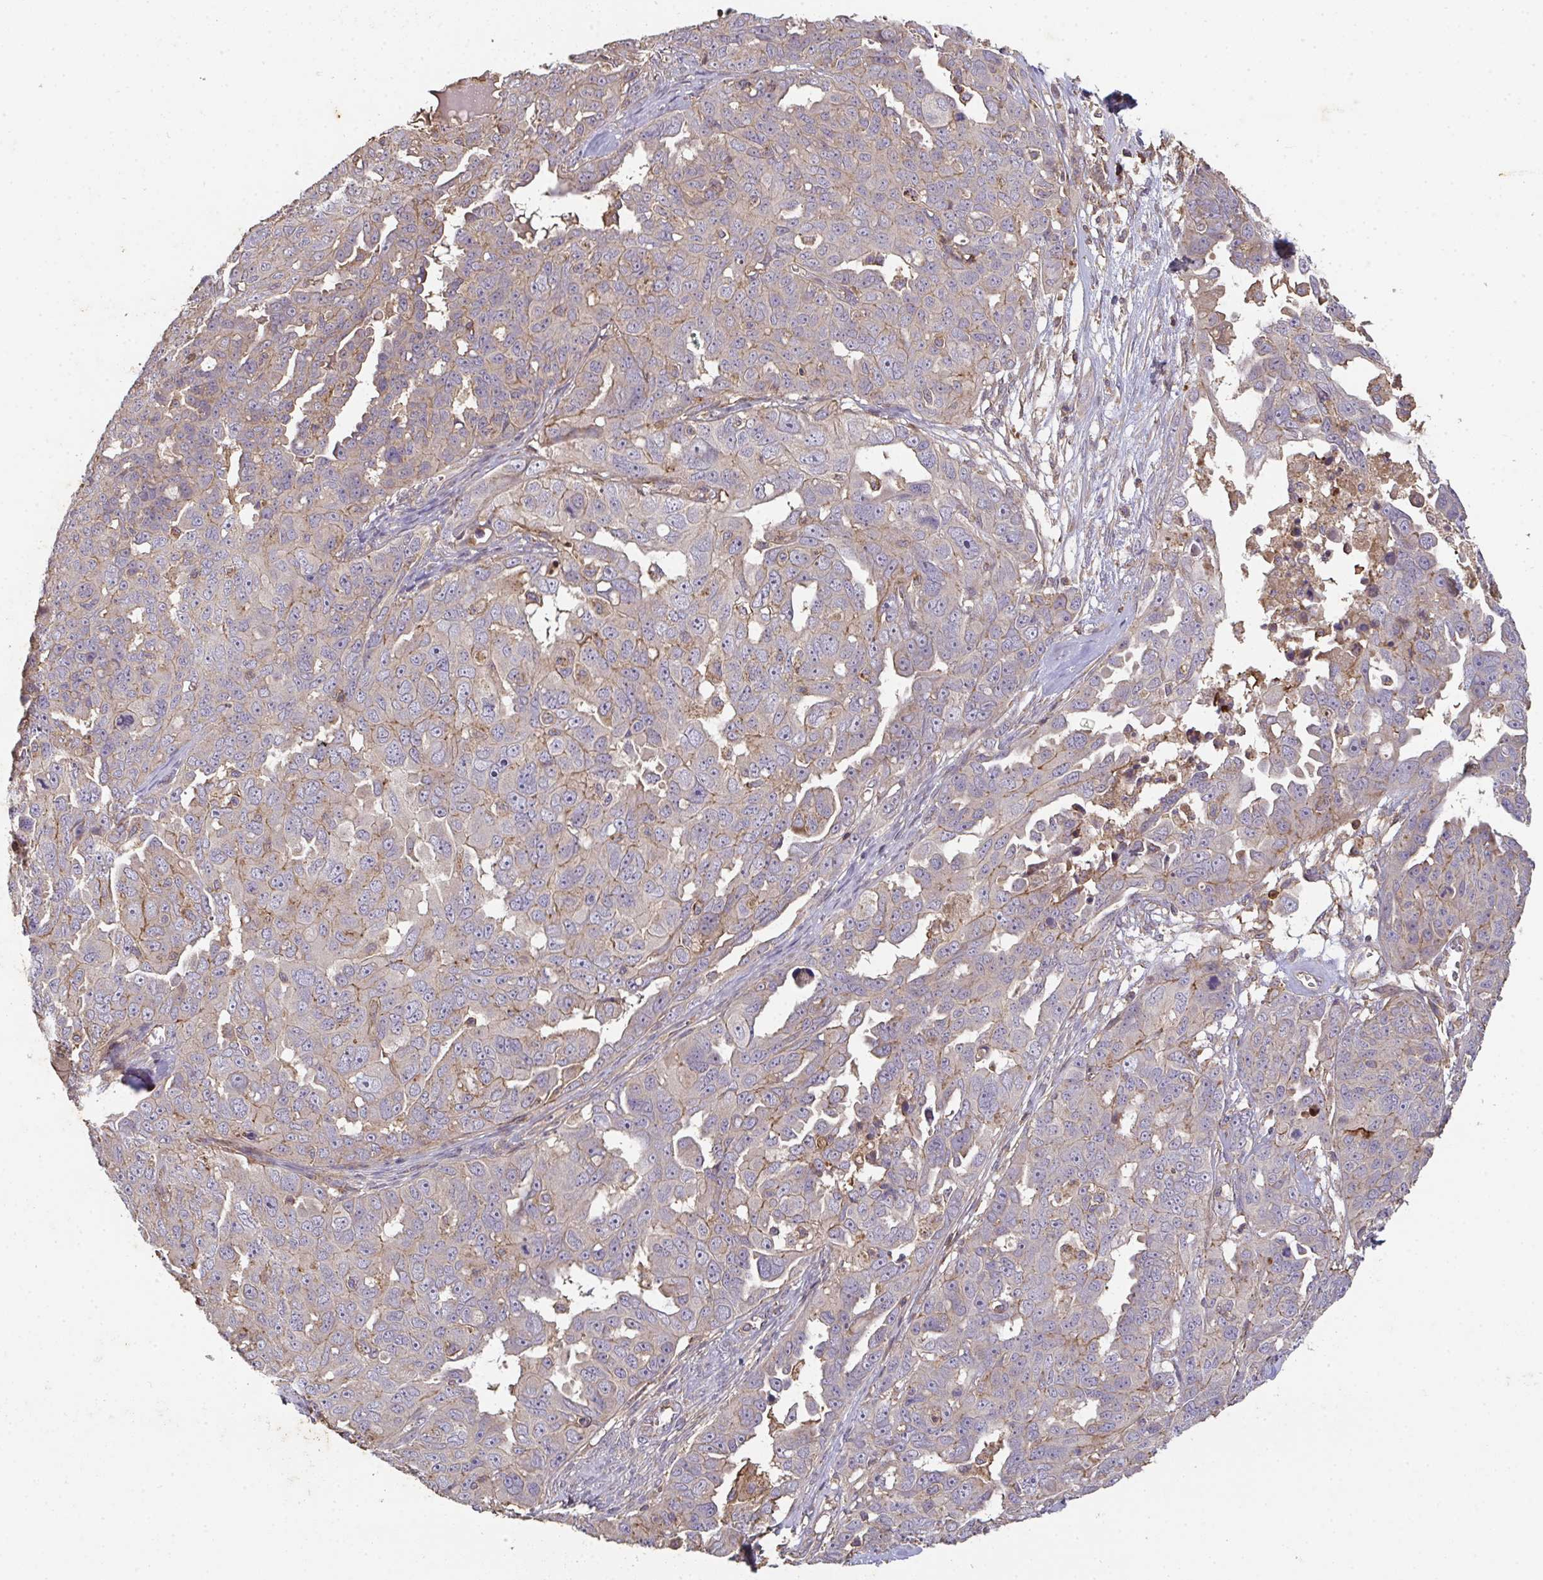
{"staining": {"intensity": "weak", "quantity": ">75%", "location": "cytoplasmic/membranous"}, "tissue": "ovarian cancer", "cell_type": "Tumor cells", "image_type": "cancer", "snomed": [{"axis": "morphology", "description": "Carcinoma, endometroid"}, {"axis": "topography", "description": "Ovary"}], "caption": "Ovarian cancer stained with a protein marker exhibits weak staining in tumor cells.", "gene": "TNMD", "patient": {"sex": "female", "age": 70}}